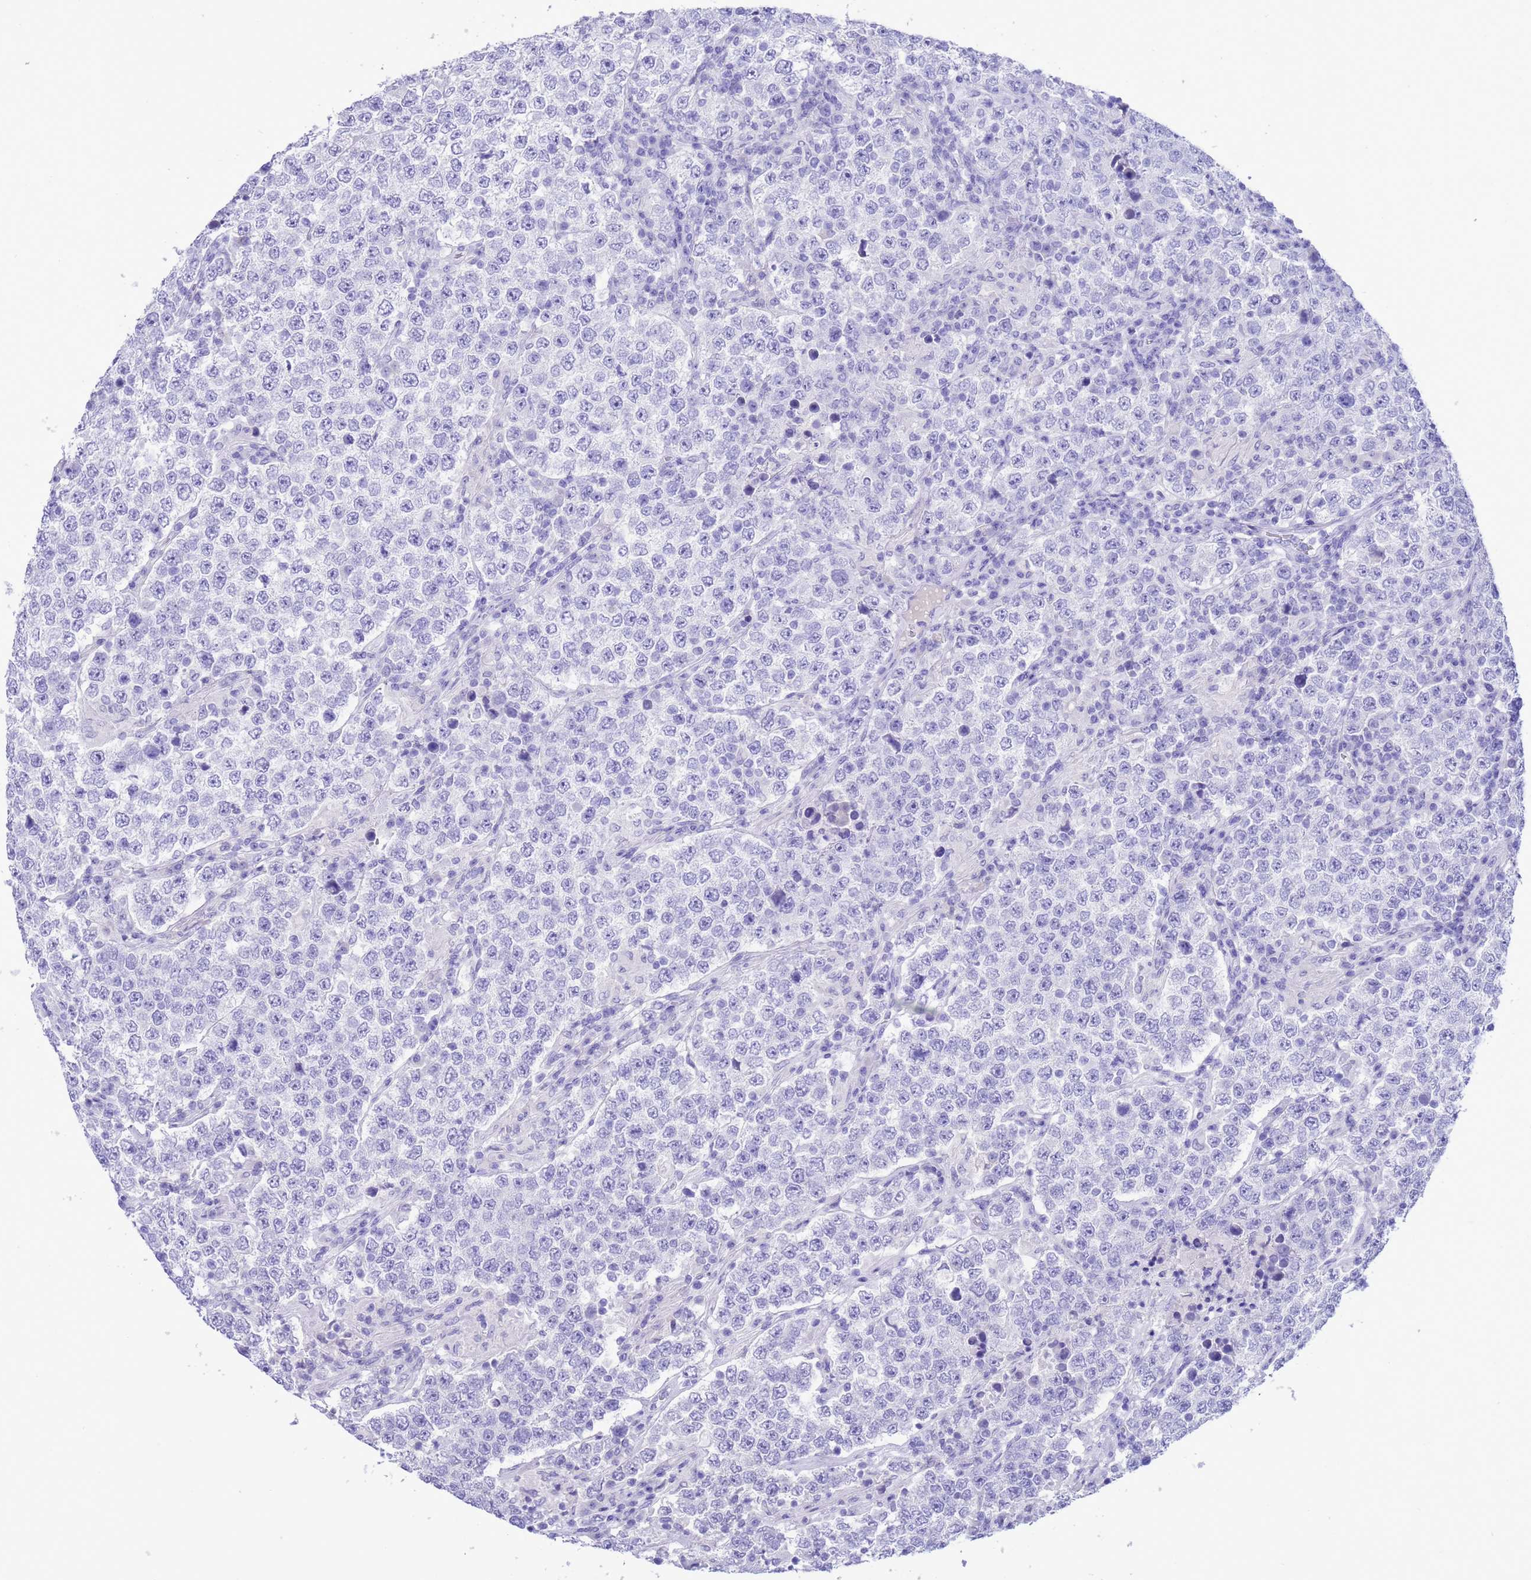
{"staining": {"intensity": "negative", "quantity": "none", "location": "none"}, "tissue": "testis cancer", "cell_type": "Tumor cells", "image_type": "cancer", "snomed": [{"axis": "morphology", "description": "Normal tissue, NOS"}, {"axis": "morphology", "description": "Urothelial carcinoma, High grade"}, {"axis": "morphology", "description": "Seminoma, NOS"}, {"axis": "morphology", "description": "Carcinoma, Embryonal, NOS"}, {"axis": "topography", "description": "Urinary bladder"}, {"axis": "topography", "description": "Testis"}], "caption": "This image is of testis embryonal carcinoma stained with immunohistochemistry to label a protein in brown with the nuclei are counter-stained blue. There is no positivity in tumor cells. (DAB IHC, high magnification).", "gene": "GSTM1", "patient": {"sex": "male", "age": 41}}